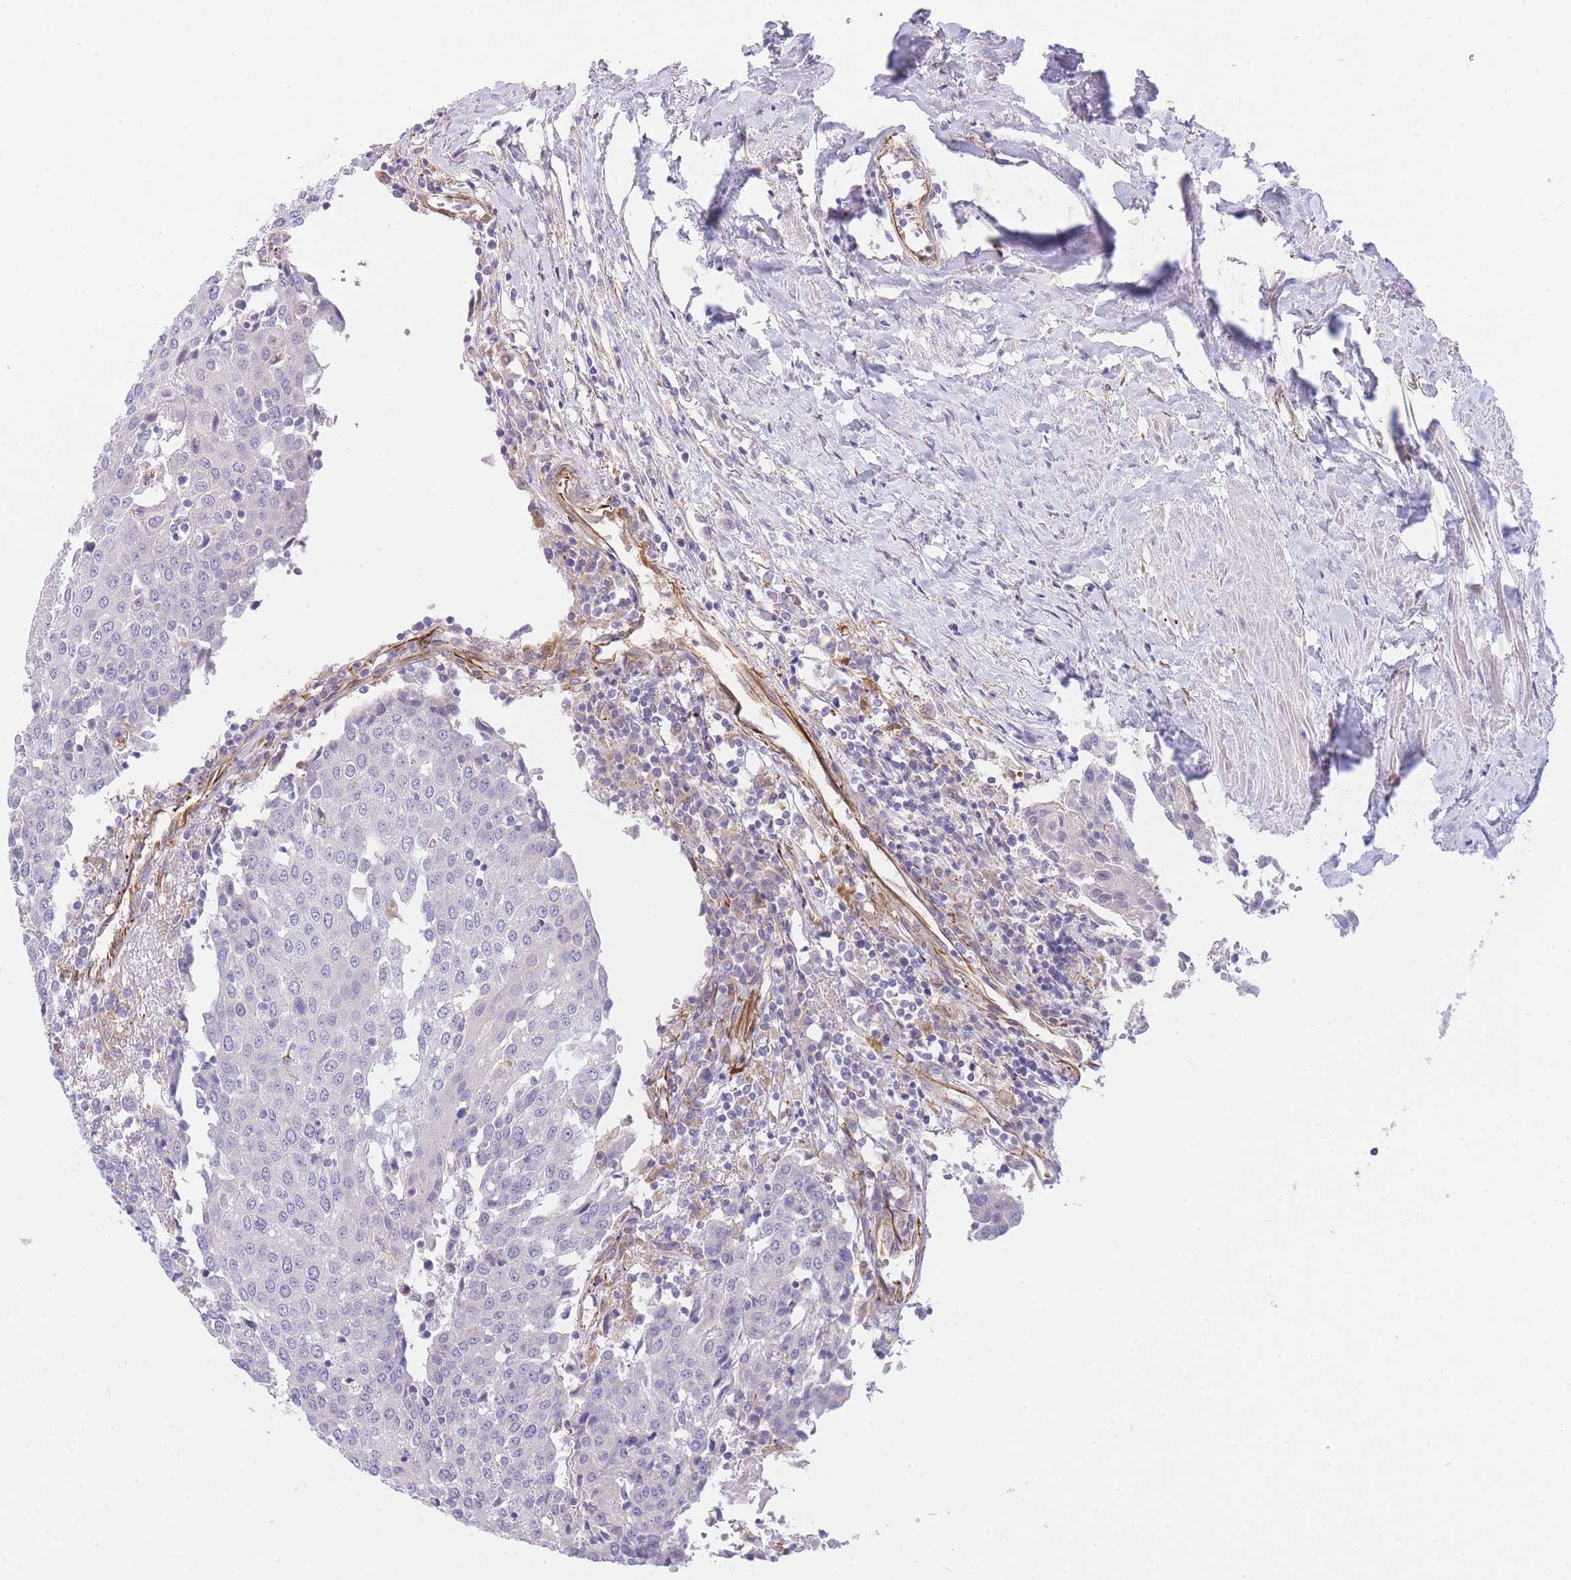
{"staining": {"intensity": "negative", "quantity": "none", "location": "none"}, "tissue": "urothelial cancer", "cell_type": "Tumor cells", "image_type": "cancer", "snomed": [{"axis": "morphology", "description": "Urothelial carcinoma, High grade"}, {"axis": "topography", "description": "Urinary bladder"}], "caption": "DAB immunohistochemical staining of urothelial cancer reveals no significant positivity in tumor cells.", "gene": "ECPAS", "patient": {"sex": "female", "age": 85}}